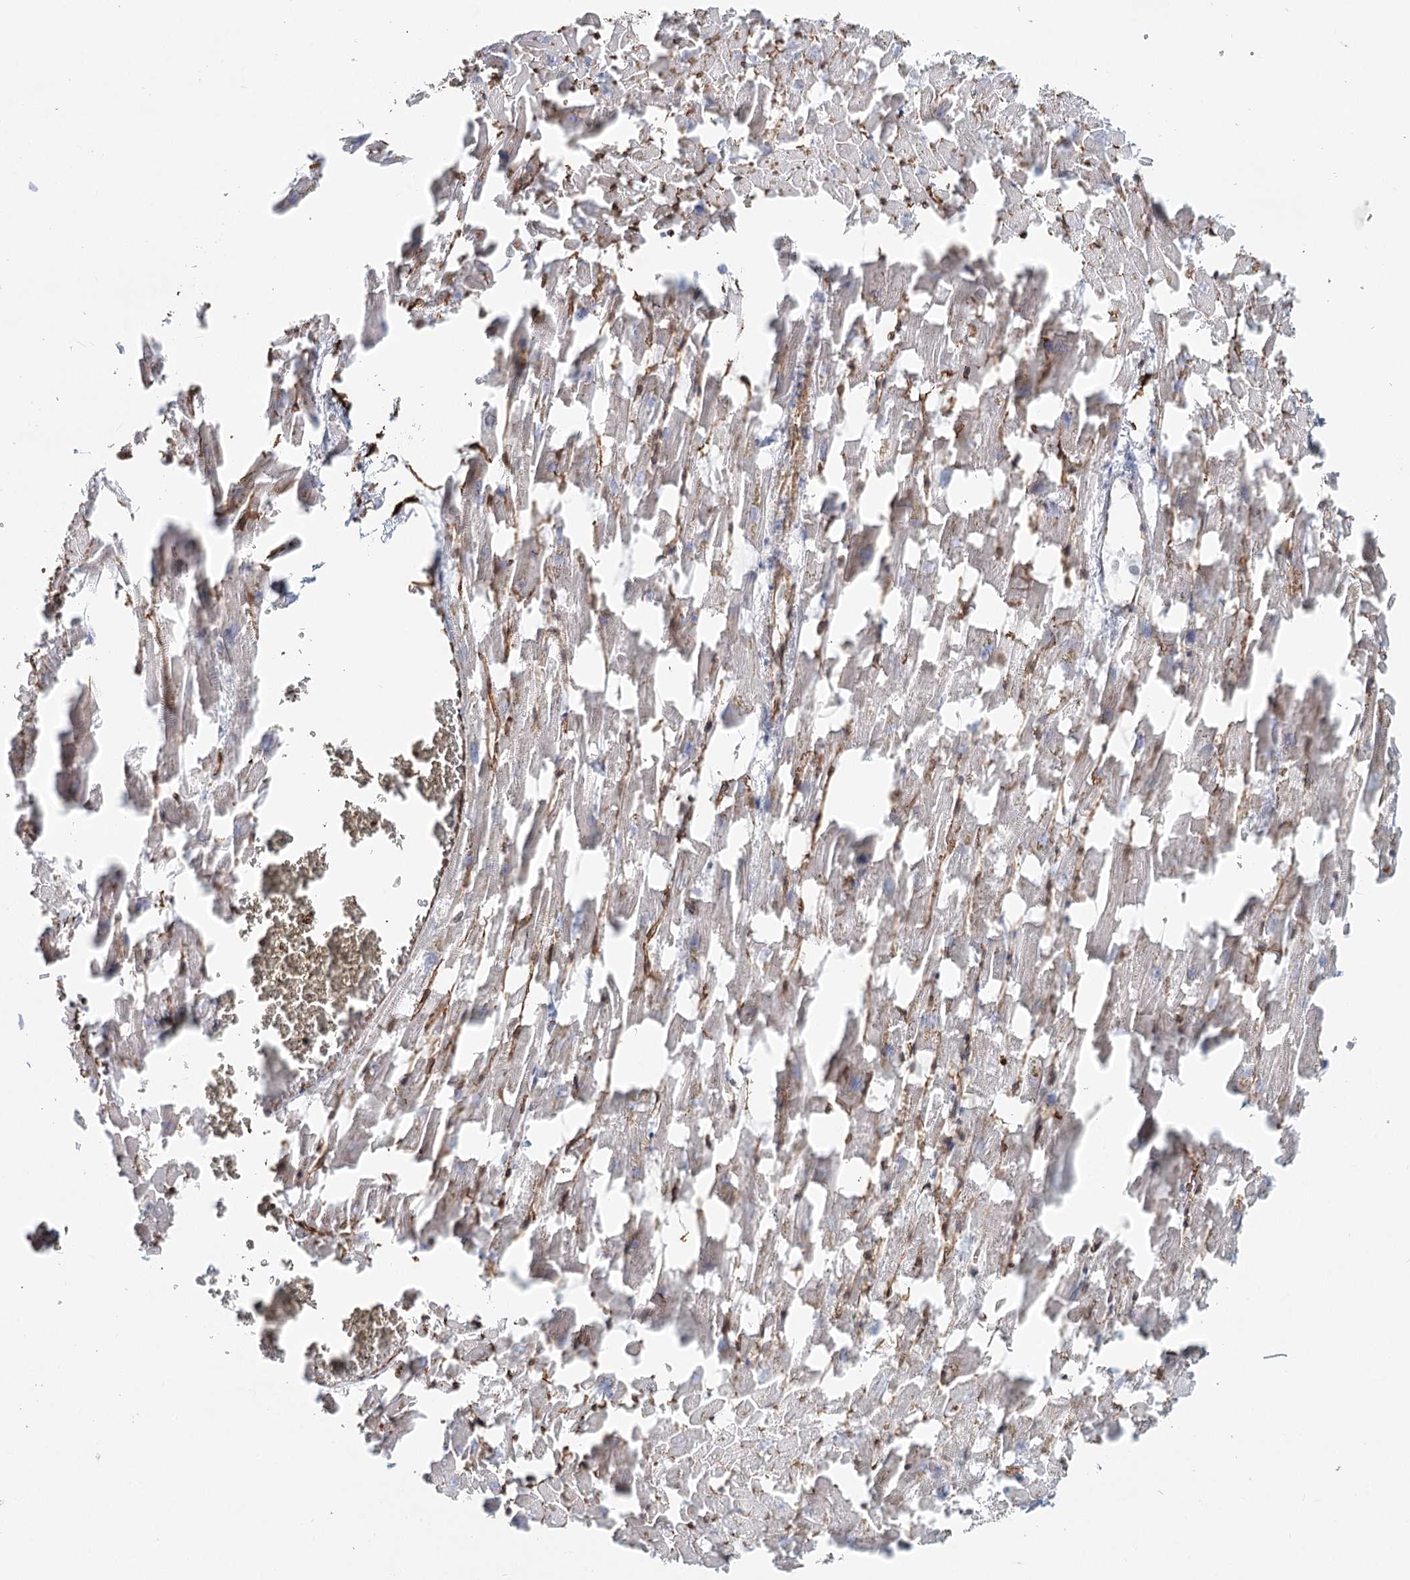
{"staining": {"intensity": "moderate", "quantity": "25%-75%", "location": "cytoplasmic/membranous"}, "tissue": "heart muscle", "cell_type": "Cardiomyocytes", "image_type": "normal", "snomed": [{"axis": "morphology", "description": "Normal tissue, NOS"}, {"axis": "topography", "description": "Heart"}], "caption": "Immunohistochemical staining of benign heart muscle reveals medium levels of moderate cytoplasmic/membranous positivity in about 25%-75% of cardiomyocytes. The protein of interest is stained brown, and the nuclei are stained in blue (DAB (3,3'-diaminobenzidine) IHC with brightfield microscopy, high magnification).", "gene": "ZFYVE28", "patient": {"sex": "female", "age": 64}}